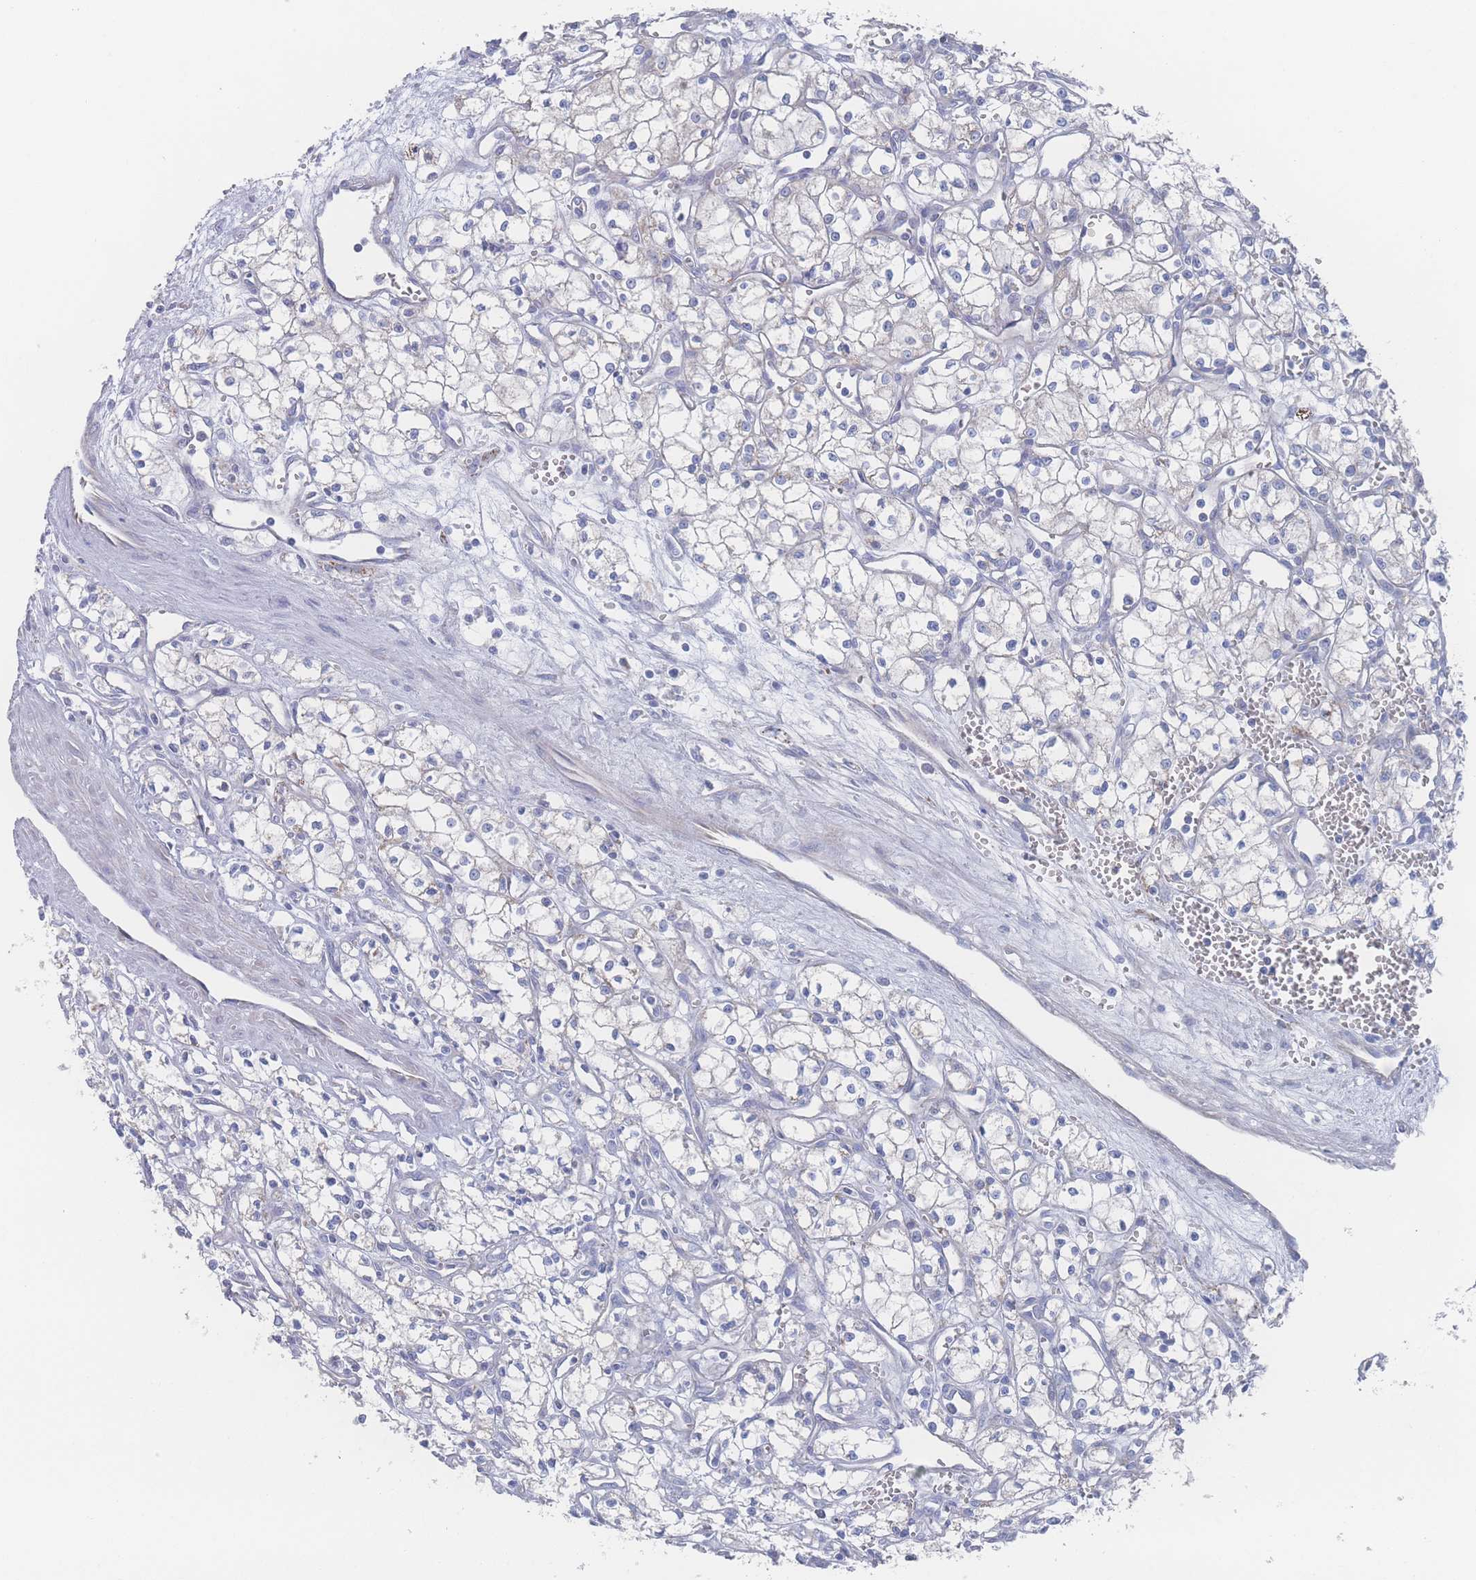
{"staining": {"intensity": "weak", "quantity": "<25%", "location": "cytoplasmic/membranous"}, "tissue": "renal cancer", "cell_type": "Tumor cells", "image_type": "cancer", "snomed": [{"axis": "morphology", "description": "Adenocarcinoma, NOS"}, {"axis": "topography", "description": "Kidney"}], "caption": "This photomicrograph is of adenocarcinoma (renal) stained with immunohistochemistry (IHC) to label a protein in brown with the nuclei are counter-stained blue. There is no positivity in tumor cells.", "gene": "SNPH", "patient": {"sex": "male", "age": 59}}